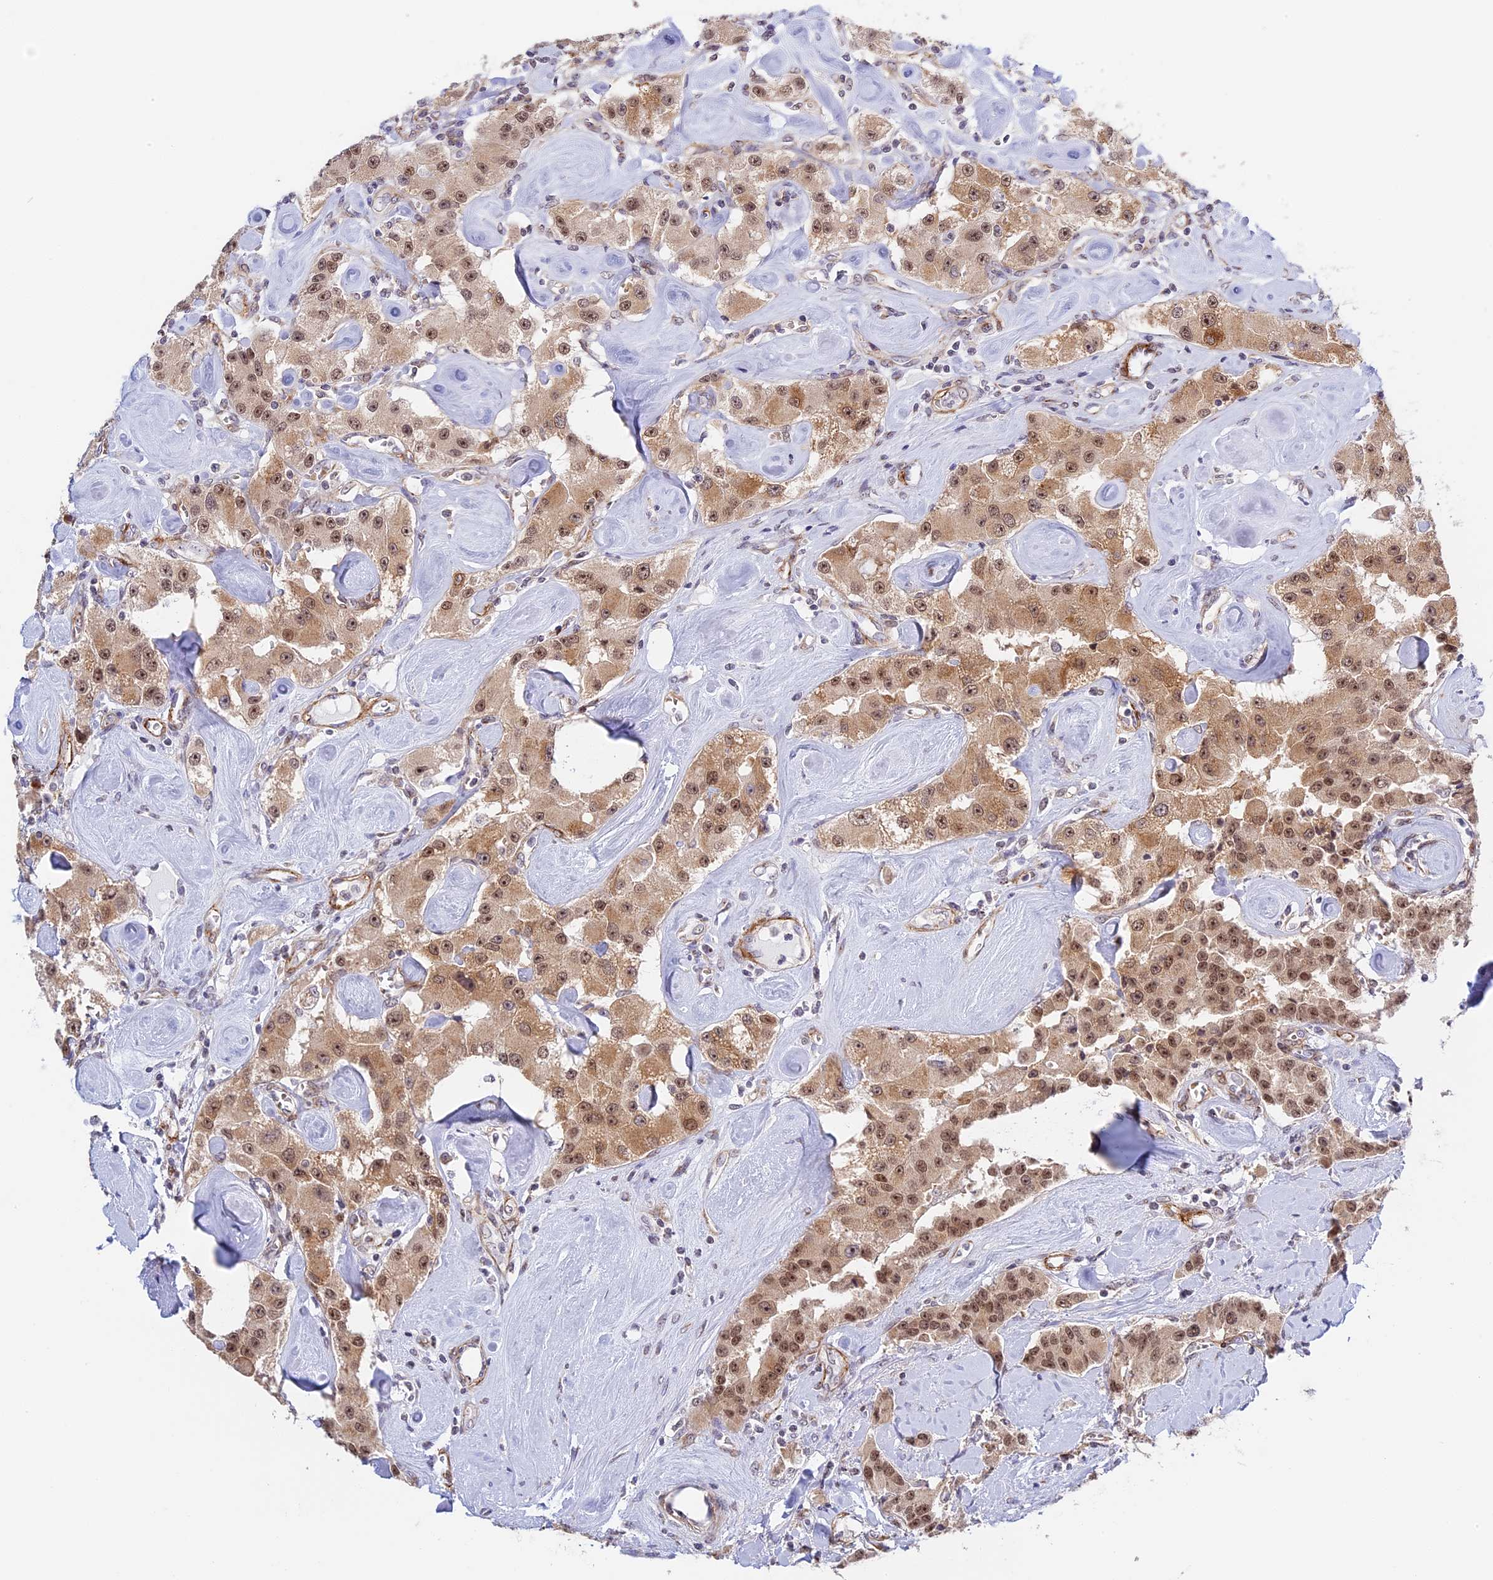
{"staining": {"intensity": "moderate", "quantity": ">75%", "location": "cytoplasmic/membranous,nuclear"}, "tissue": "carcinoid", "cell_type": "Tumor cells", "image_type": "cancer", "snomed": [{"axis": "morphology", "description": "Carcinoid, malignant, NOS"}, {"axis": "topography", "description": "Pancreas"}], "caption": "Protein staining of carcinoid tissue exhibits moderate cytoplasmic/membranous and nuclear expression in about >75% of tumor cells.", "gene": "HEATR5B", "patient": {"sex": "male", "age": 41}}